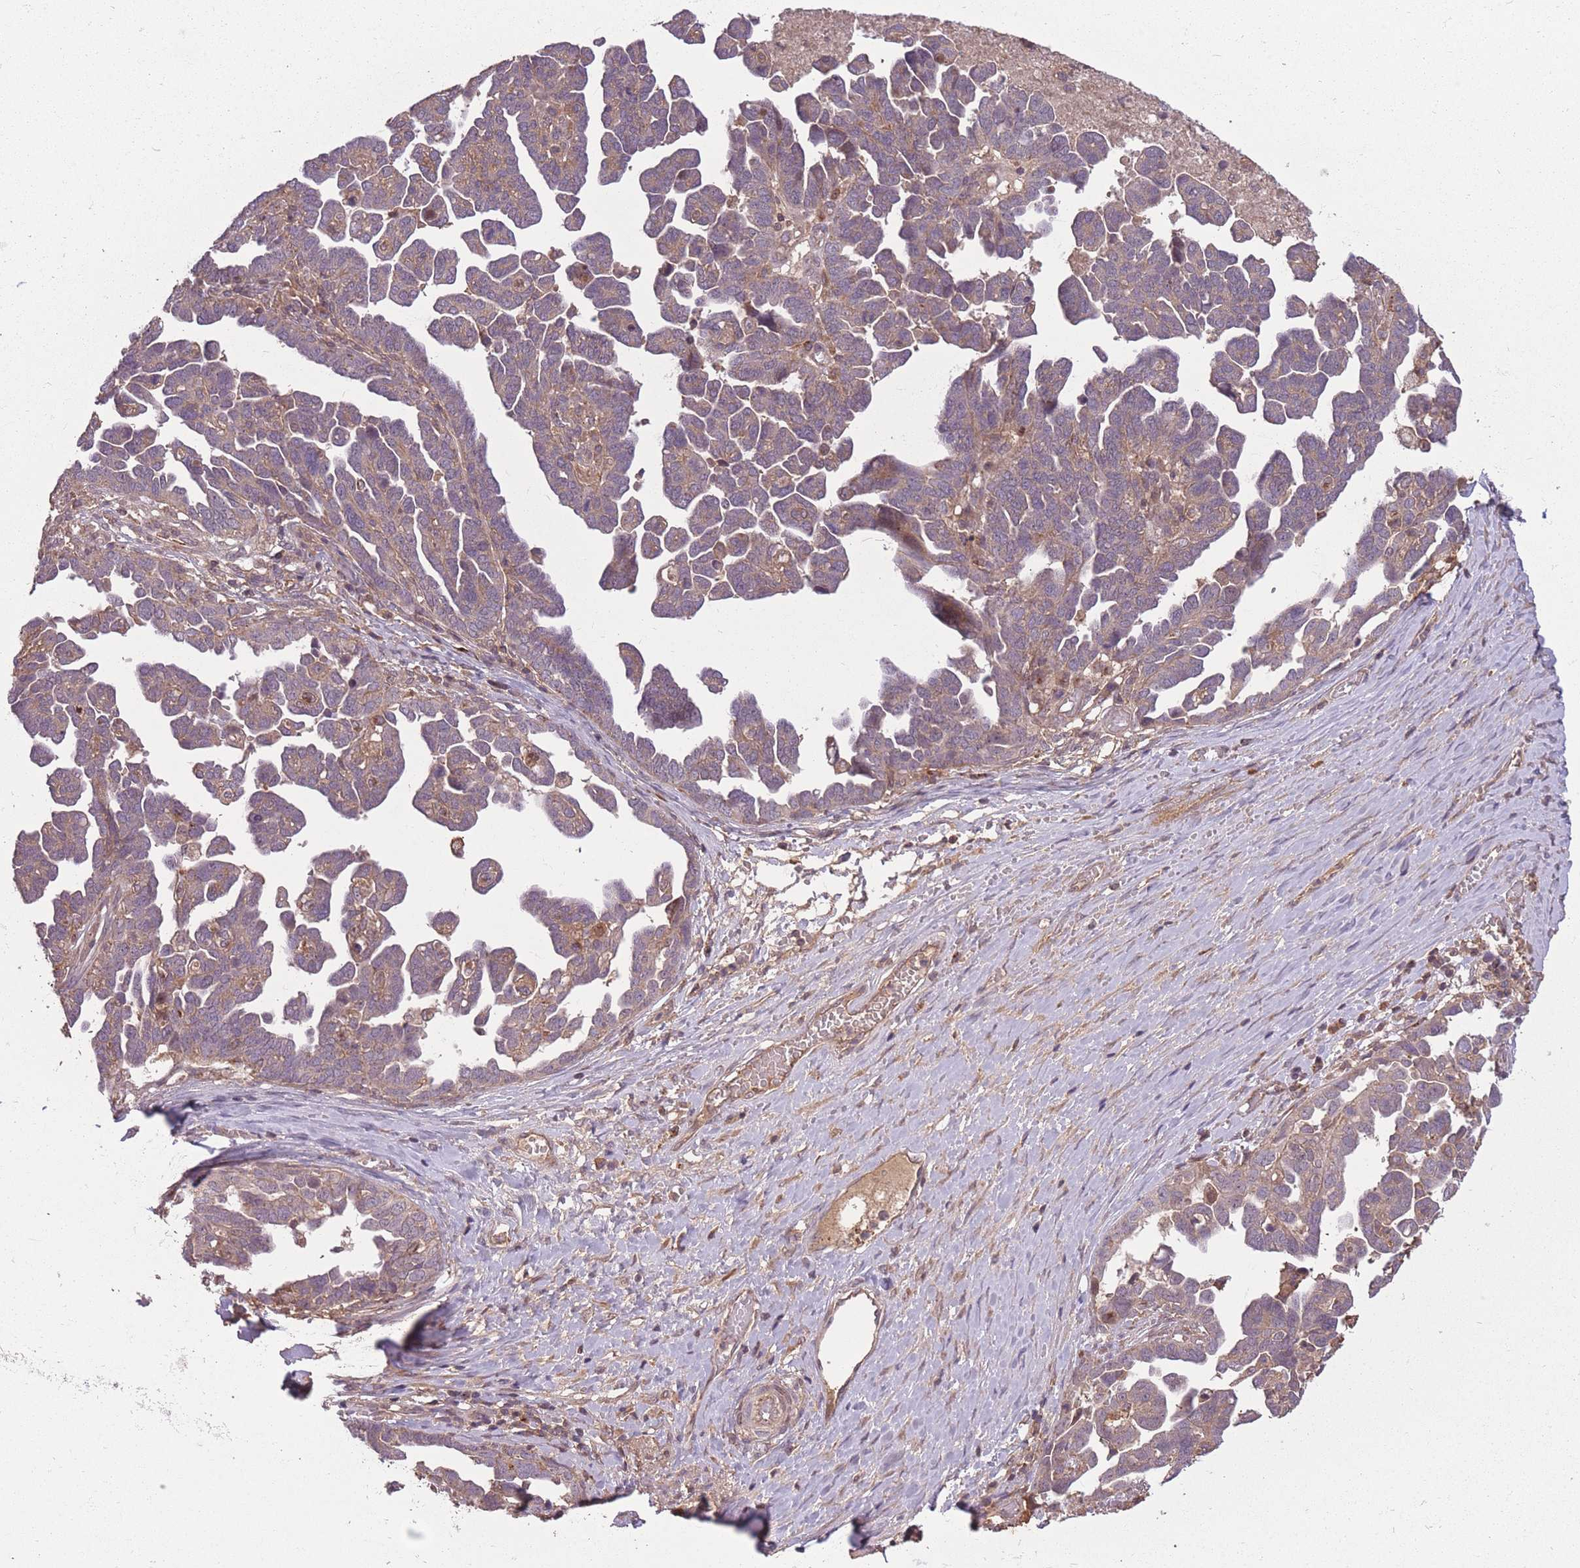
{"staining": {"intensity": "weak", "quantity": ">75%", "location": "cytoplasmic/membranous"}, "tissue": "ovarian cancer", "cell_type": "Tumor cells", "image_type": "cancer", "snomed": [{"axis": "morphology", "description": "Cystadenocarcinoma, serous, NOS"}, {"axis": "topography", "description": "Ovary"}], "caption": "Protein expression analysis of serous cystadenocarcinoma (ovarian) demonstrates weak cytoplasmic/membranous positivity in approximately >75% of tumor cells.", "gene": "POLR3F", "patient": {"sex": "female", "age": 54}}